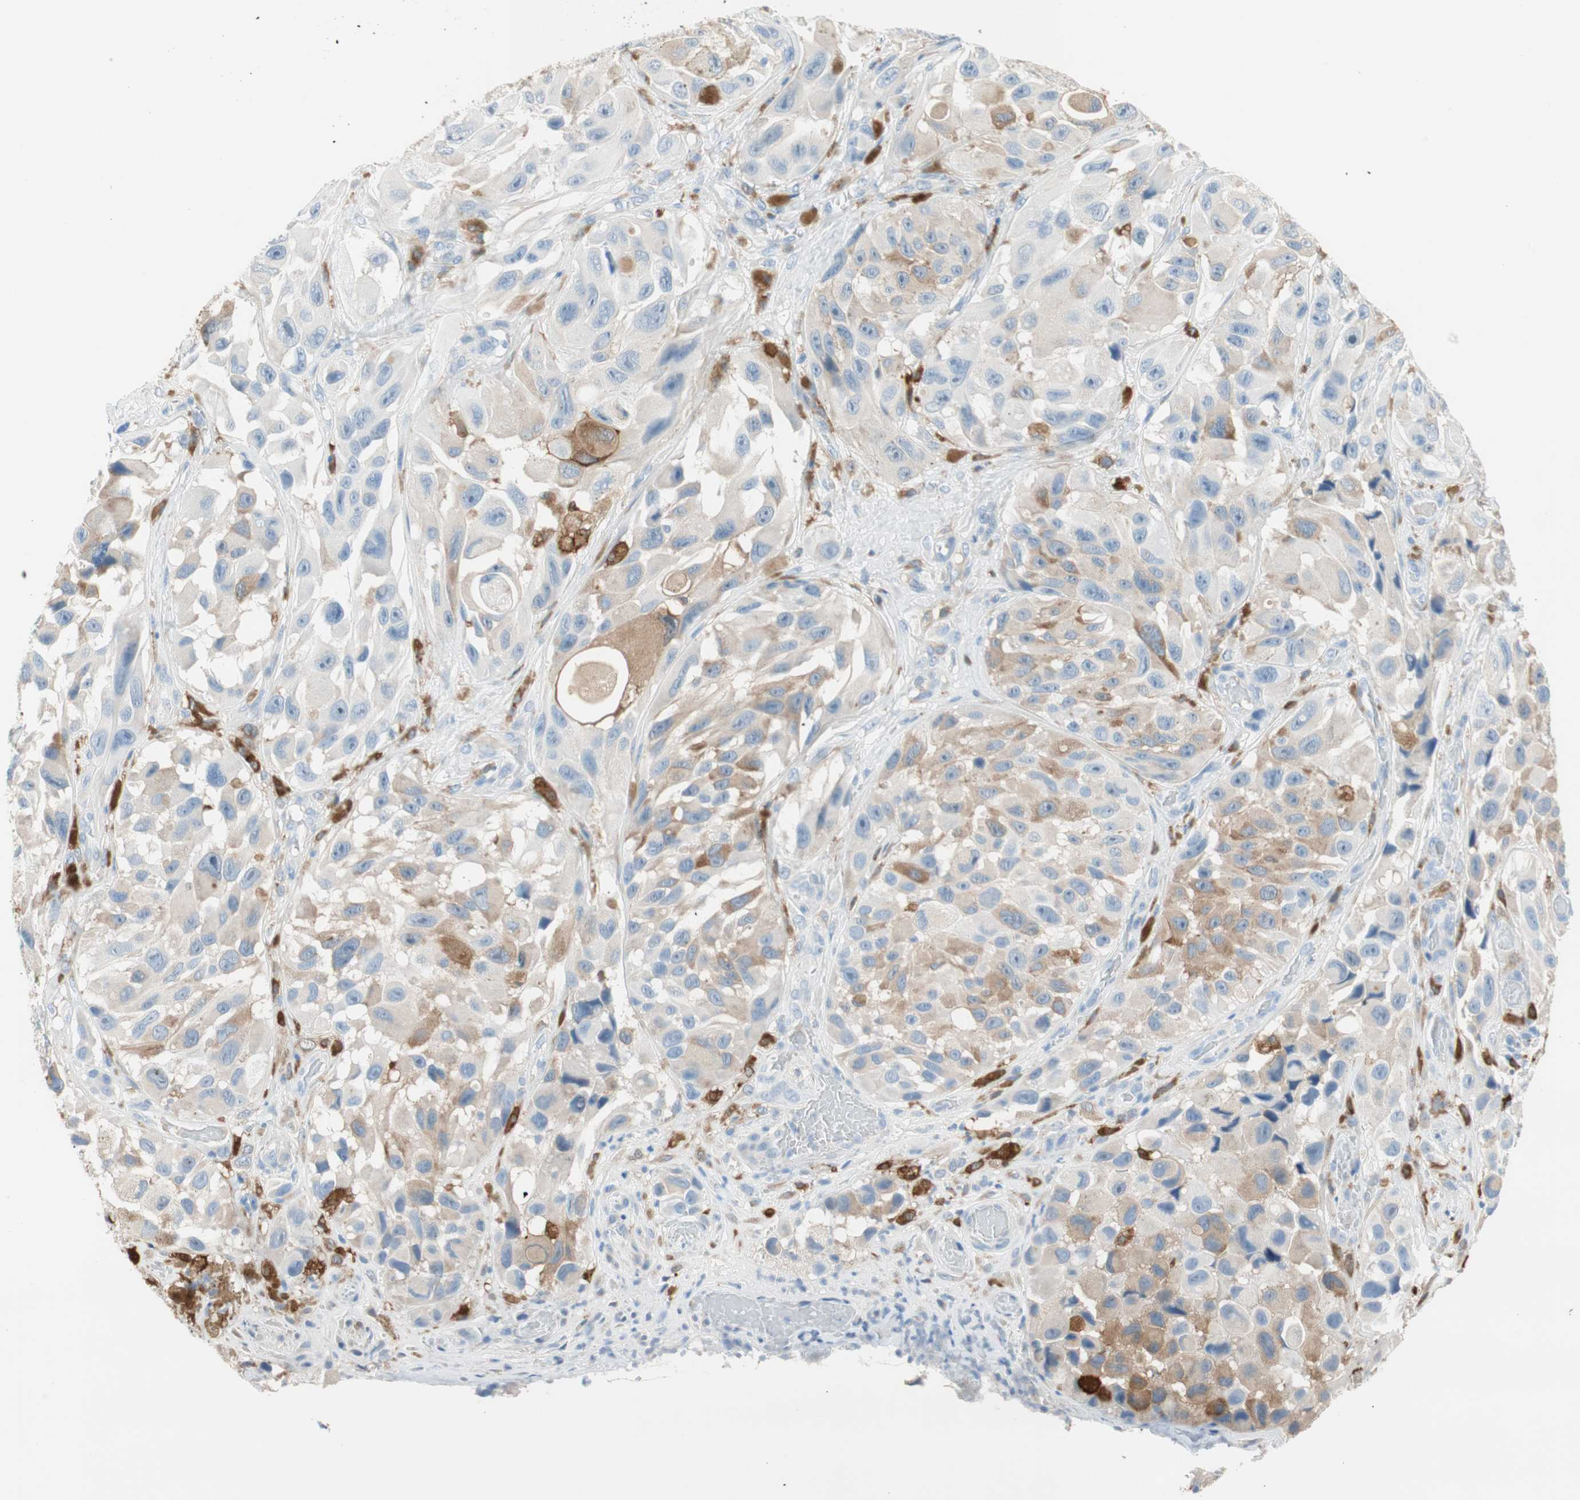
{"staining": {"intensity": "weak", "quantity": "25%-75%", "location": "cytoplasmic/membranous"}, "tissue": "melanoma", "cell_type": "Tumor cells", "image_type": "cancer", "snomed": [{"axis": "morphology", "description": "Malignant melanoma, NOS"}, {"axis": "topography", "description": "Skin"}], "caption": "Melanoma stained with a brown dye exhibits weak cytoplasmic/membranous positive expression in about 25%-75% of tumor cells.", "gene": "GLUL", "patient": {"sex": "female", "age": 73}}